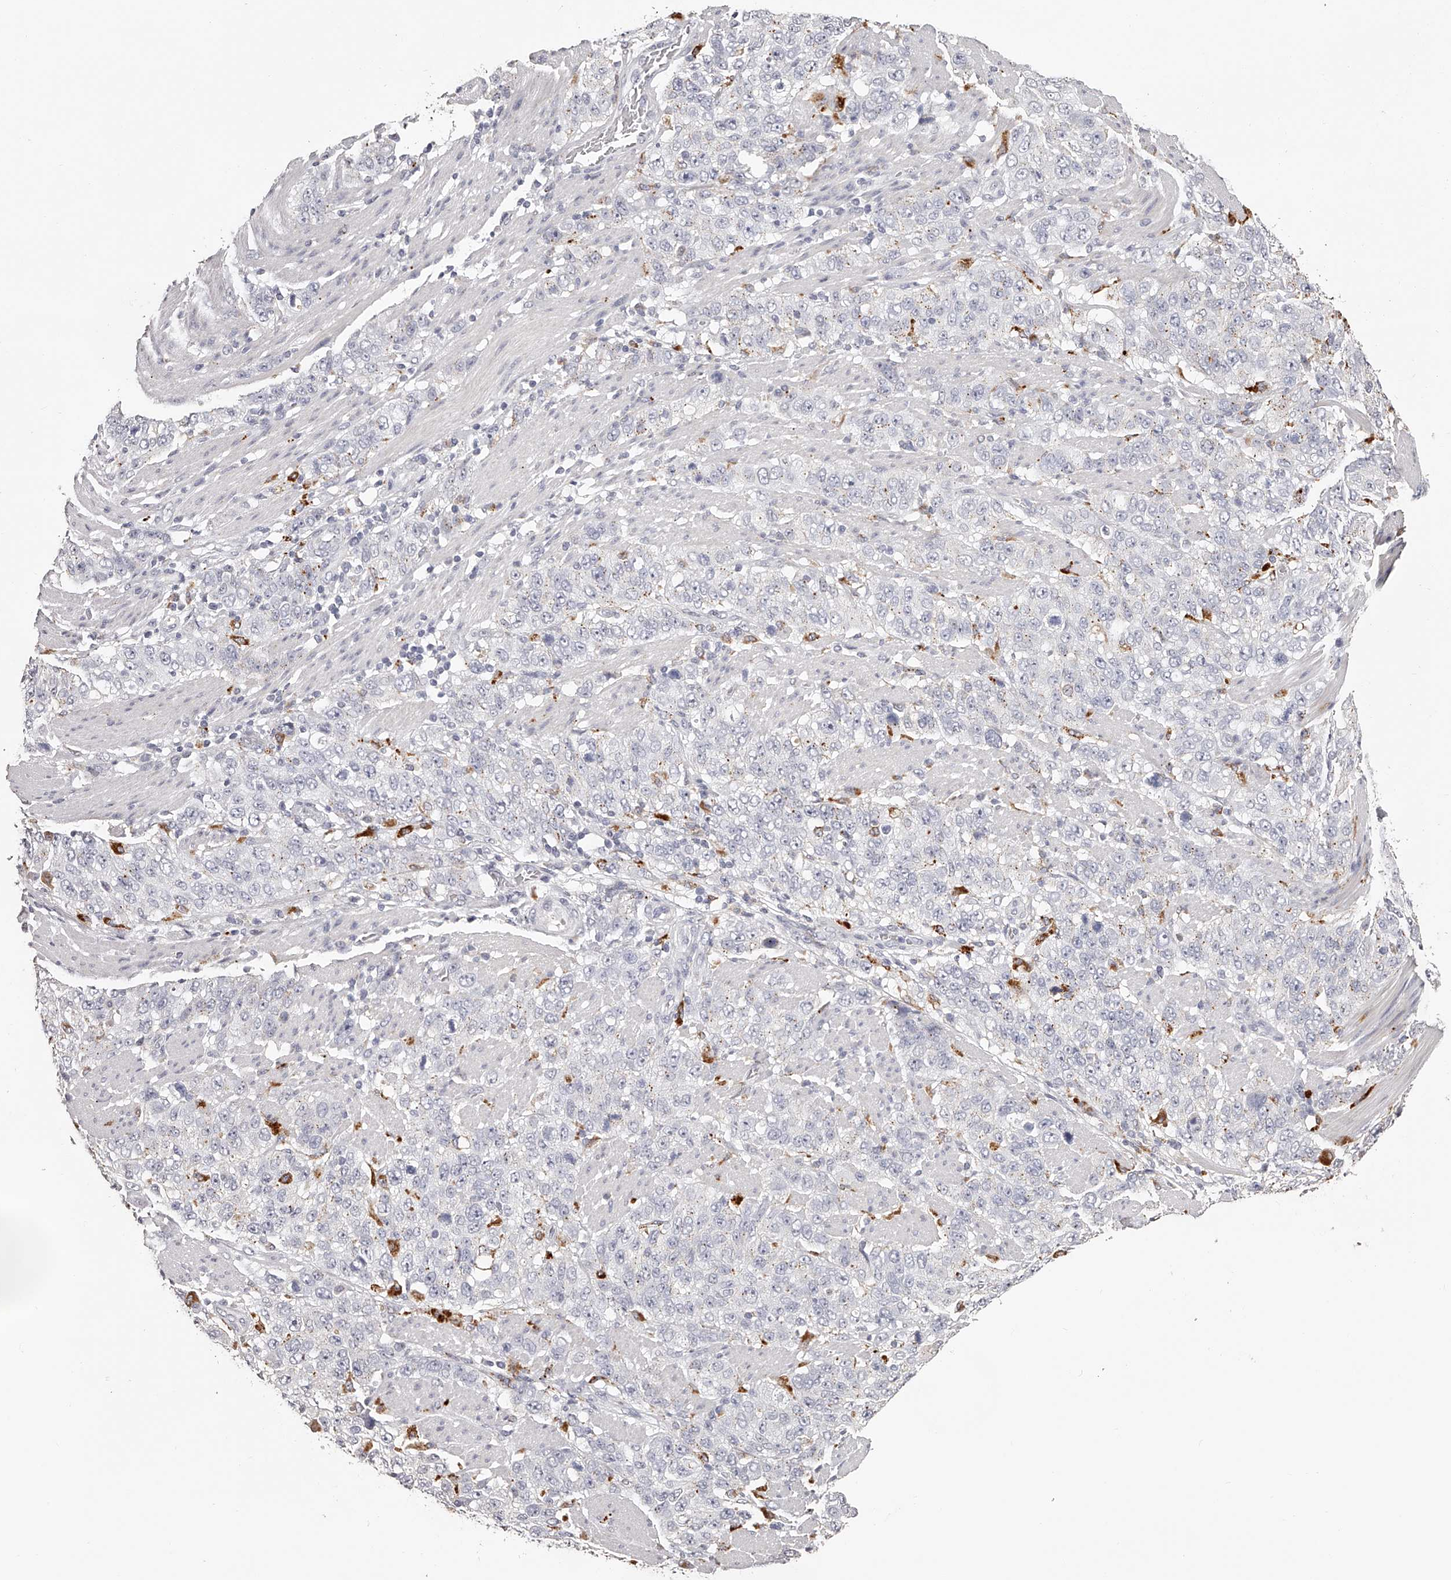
{"staining": {"intensity": "negative", "quantity": "none", "location": "none"}, "tissue": "stomach cancer", "cell_type": "Tumor cells", "image_type": "cancer", "snomed": [{"axis": "morphology", "description": "Adenocarcinoma, NOS"}, {"axis": "topography", "description": "Stomach"}], "caption": "Photomicrograph shows no significant protein expression in tumor cells of adenocarcinoma (stomach). (Stains: DAB IHC with hematoxylin counter stain, Microscopy: brightfield microscopy at high magnification).", "gene": "SLC35D3", "patient": {"sex": "male", "age": 48}}